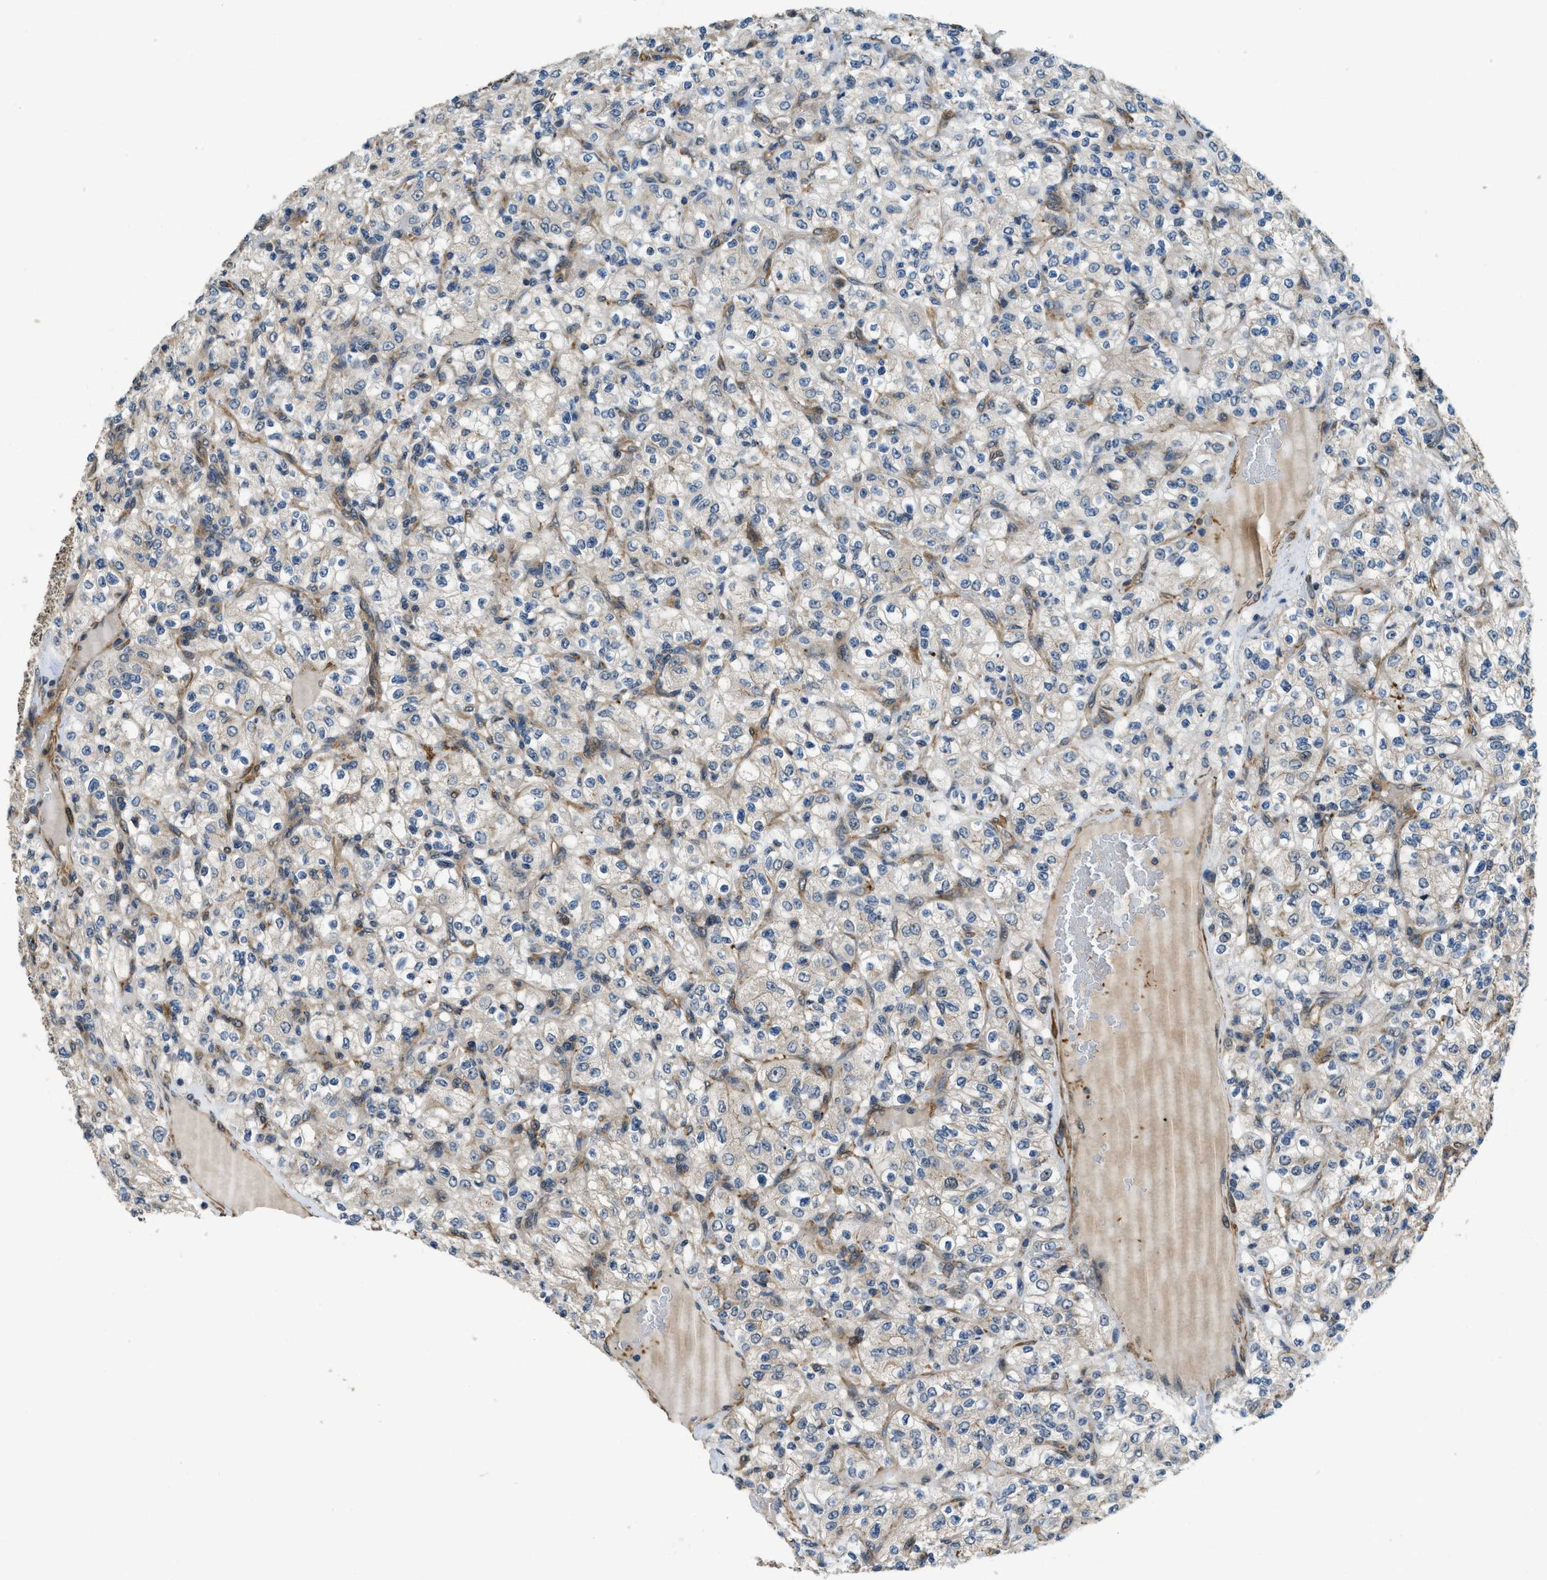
{"staining": {"intensity": "negative", "quantity": "none", "location": "none"}, "tissue": "renal cancer", "cell_type": "Tumor cells", "image_type": "cancer", "snomed": [{"axis": "morphology", "description": "Normal tissue, NOS"}, {"axis": "morphology", "description": "Adenocarcinoma, NOS"}, {"axis": "topography", "description": "Kidney"}], "caption": "This image is of adenocarcinoma (renal) stained with immunohistochemistry to label a protein in brown with the nuclei are counter-stained blue. There is no staining in tumor cells.", "gene": "CGN", "patient": {"sex": "female", "age": 72}}